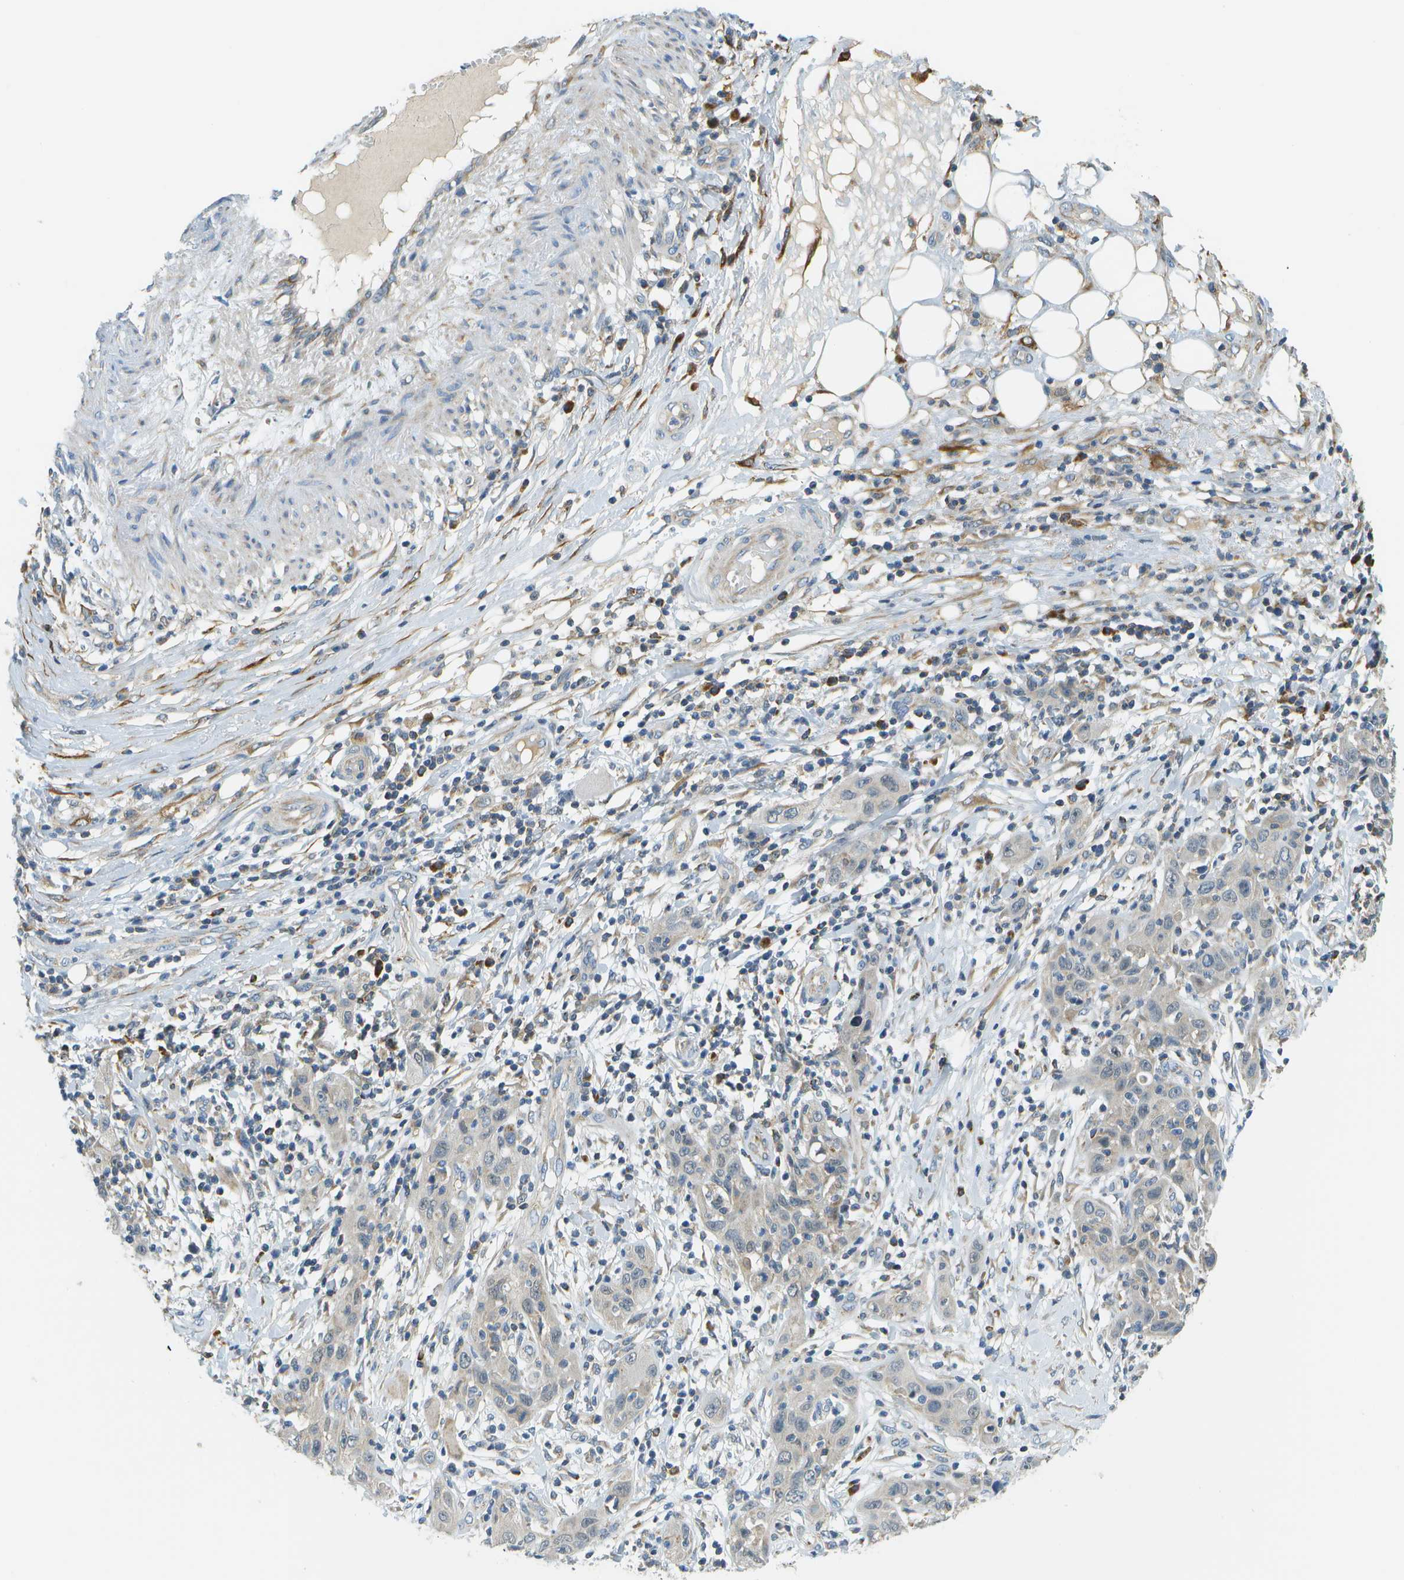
{"staining": {"intensity": "weak", "quantity": "<25%", "location": "cytoplasmic/membranous"}, "tissue": "skin cancer", "cell_type": "Tumor cells", "image_type": "cancer", "snomed": [{"axis": "morphology", "description": "Squamous cell carcinoma, NOS"}, {"axis": "topography", "description": "Skin"}], "caption": "High power microscopy histopathology image of an IHC image of skin cancer, revealing no significant positivity in tumor cells.", "gene": "PTGIS", "patient": {"sex": "female", "age": 88}}